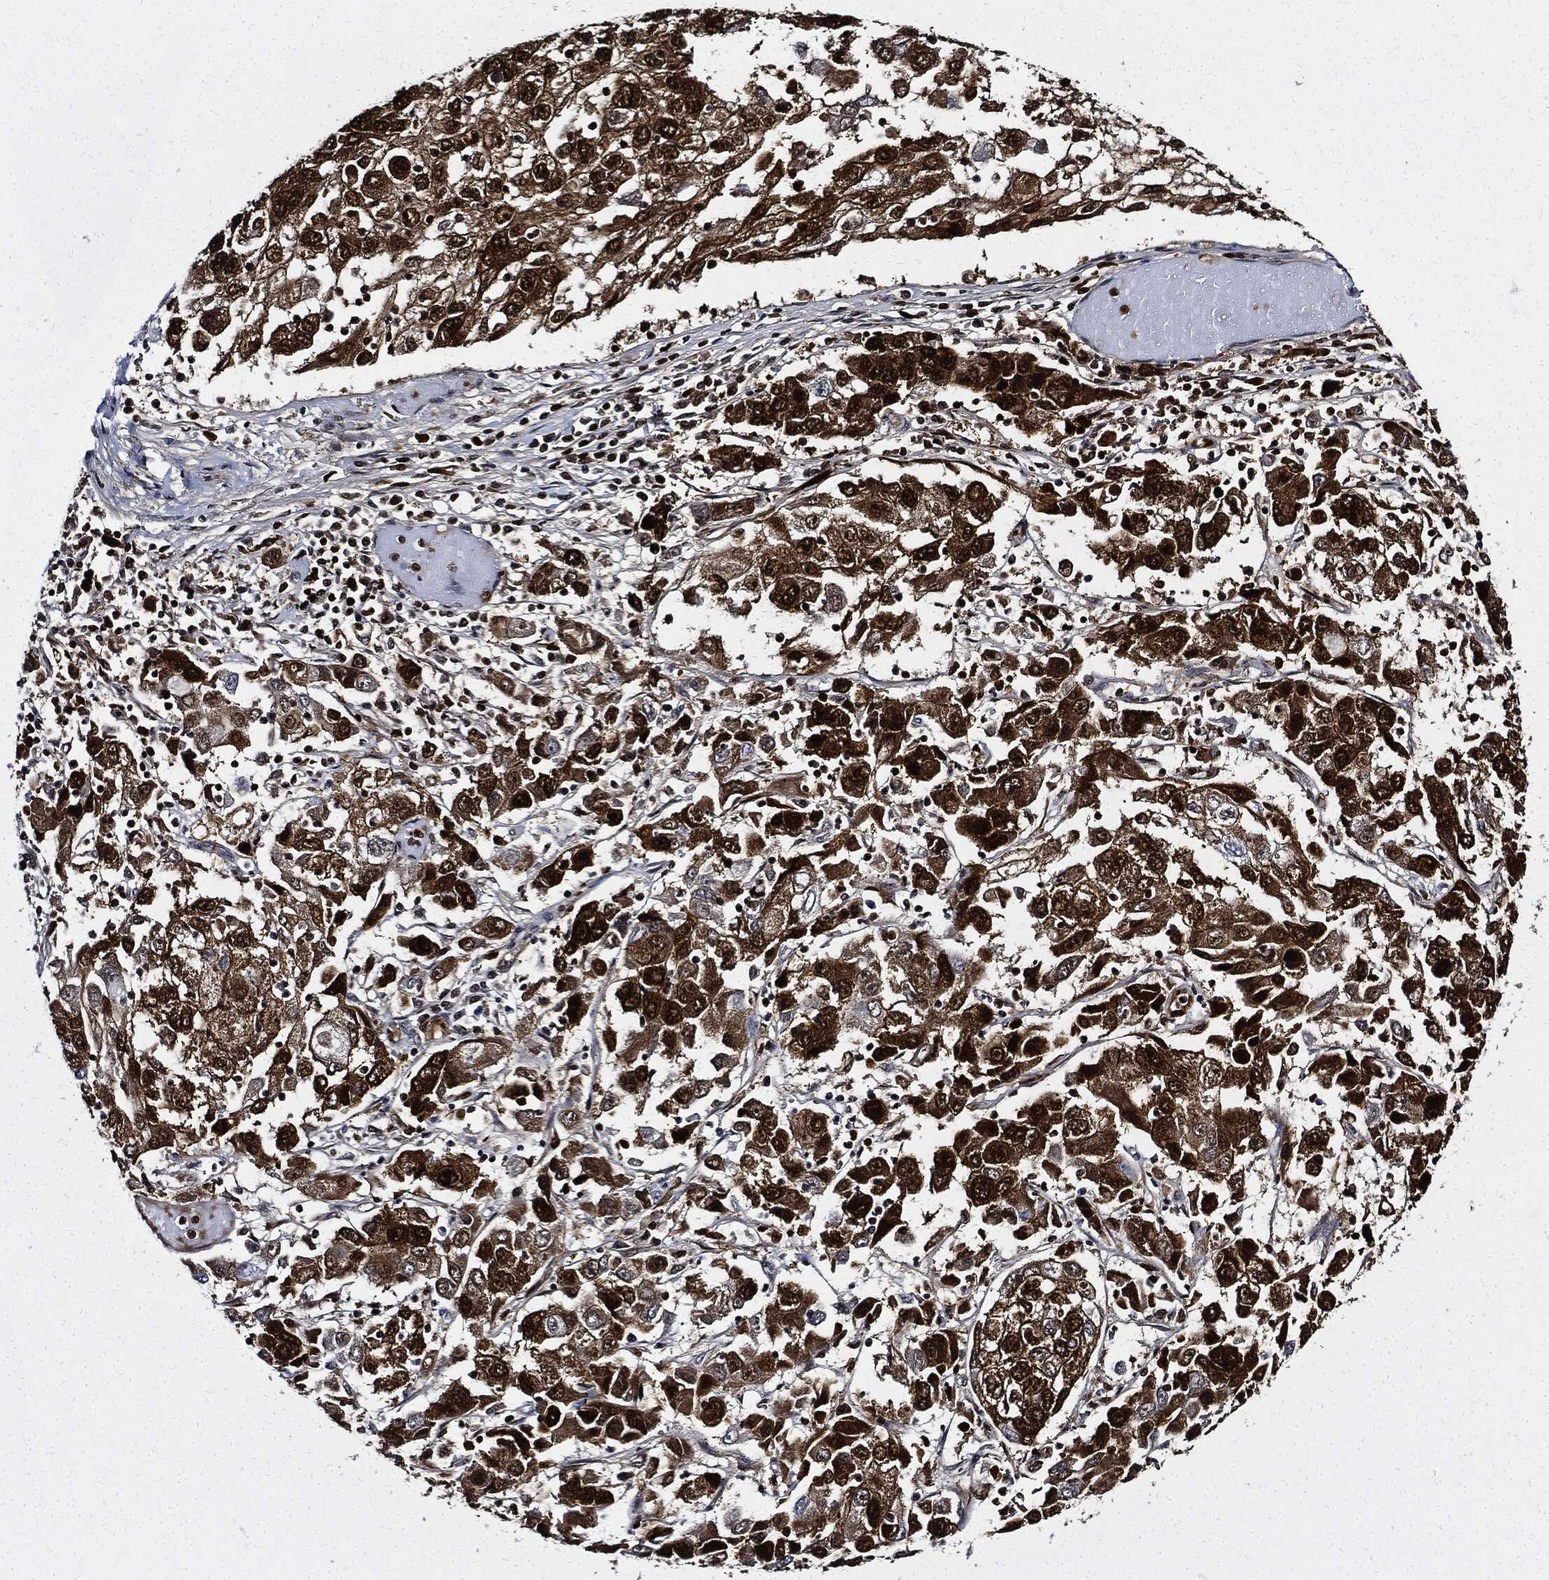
{"staining": {"intensity": "strong", "quantity": ">75%", "location": "cytoplasmic/membranous,nuclear"}, "tissue": "cervical cancer", "cell_type": "Tumor cells", "image_type": "cancer", "snomed": [{"axis": "morphology", "description": "Squamous cell carcinoma, NOS"}, {"axis": "topography", "description": "Cervix"}], "caption": "IHC of human squamous cell carcinoma (cervical) displays high levels of strong cytoplasmic/membranous and nuclear expression in approximately >75% of tumor cells.", "gene": "PCNA", "patient": {"sex": "female", "age": 36}}